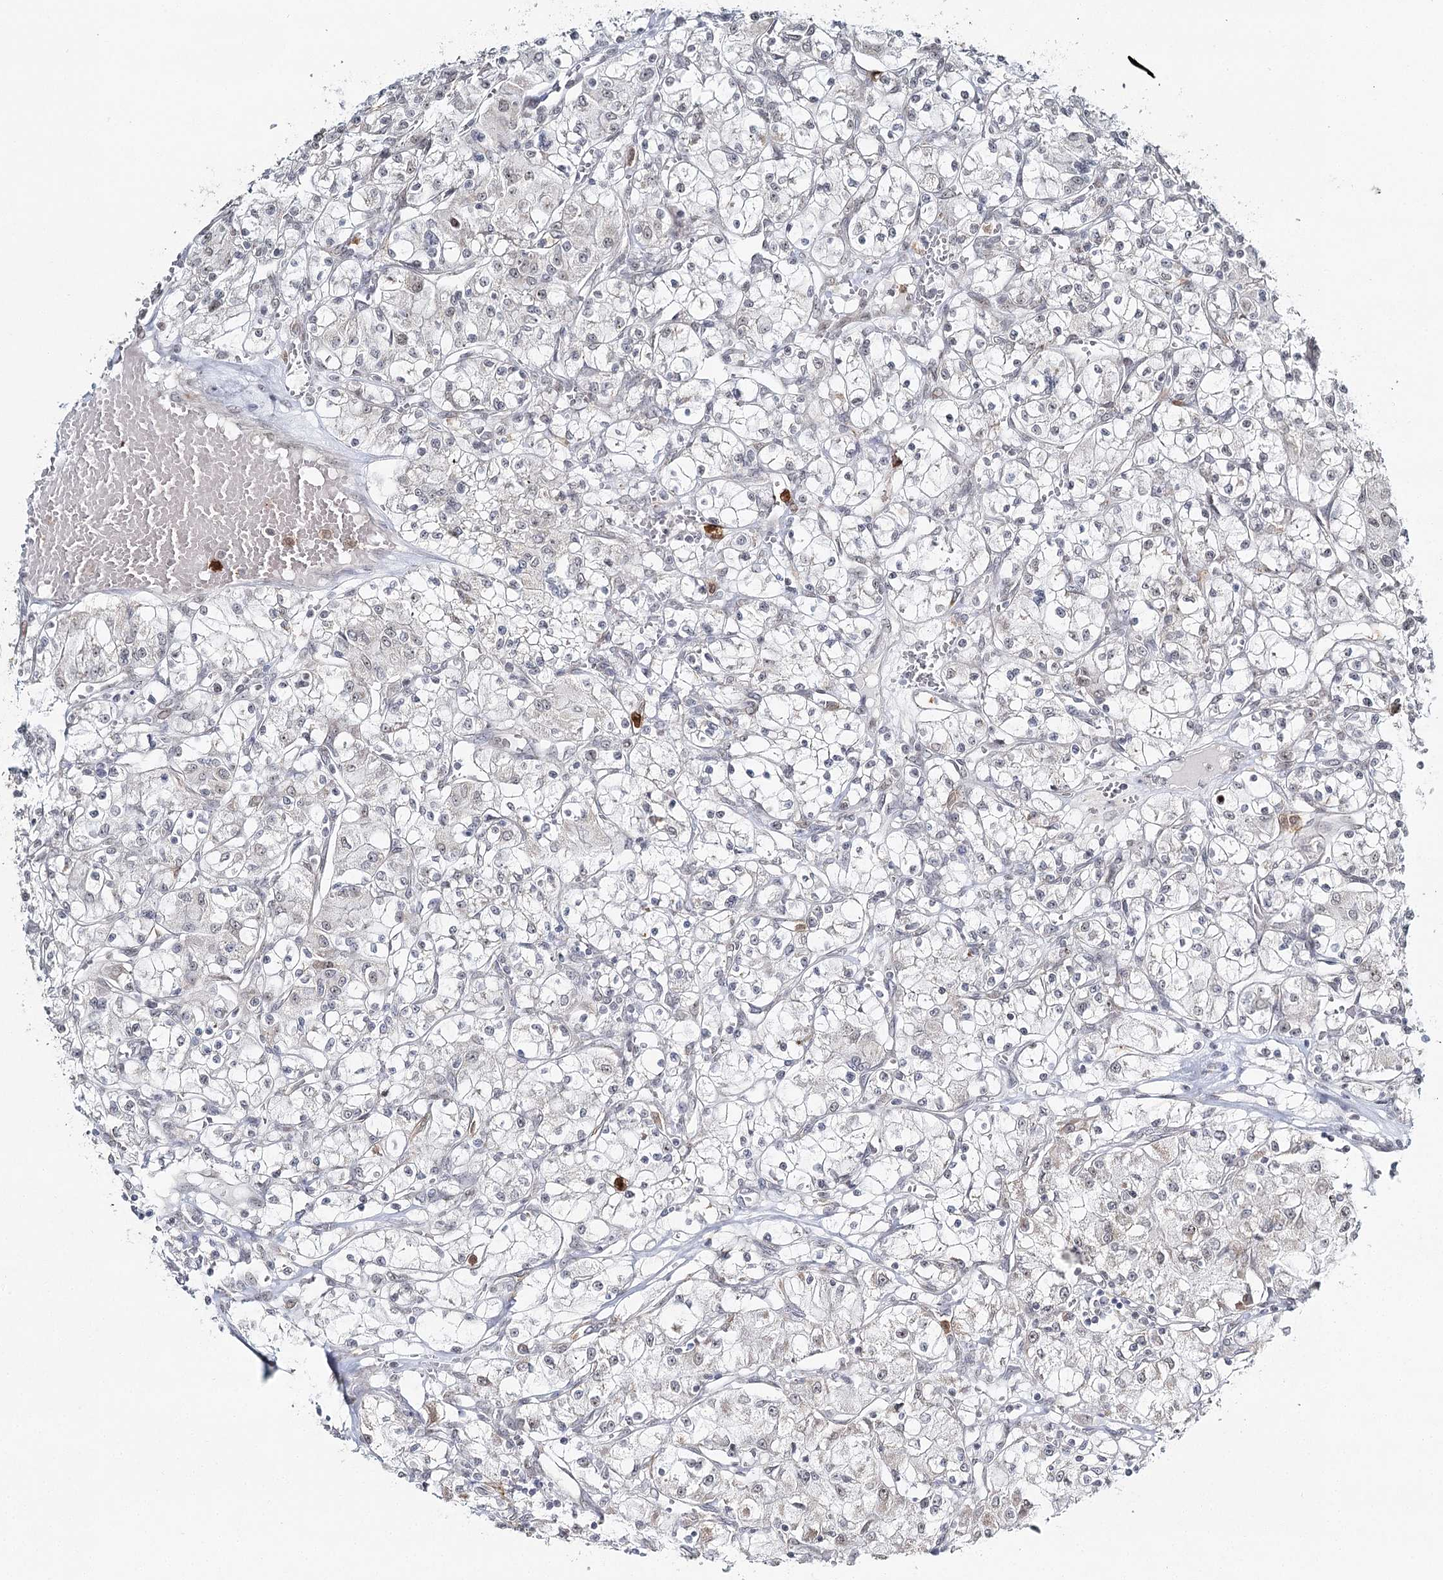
{"staining": {"intensity": "negative", "quantity": "none", "location": "none"}, "tissue": "renal cancer", "cell_type": "Tumor cells", "image_type": "cancer", "snomed": [{"axis": "morphology", "description": "Adenocarcinoma, NOS"}, {"axis": "topography", "description": "Kidney"}], "caption": "IHC histopathology image of neoplastic tissue: human renal adenocarcinoma stained with DAB (3,3'-diaminobenzidine) shows no significant protein positivity in tumor cells.", "gene": "ATAD1", "patient": {"sex": "female", "age": 59}}